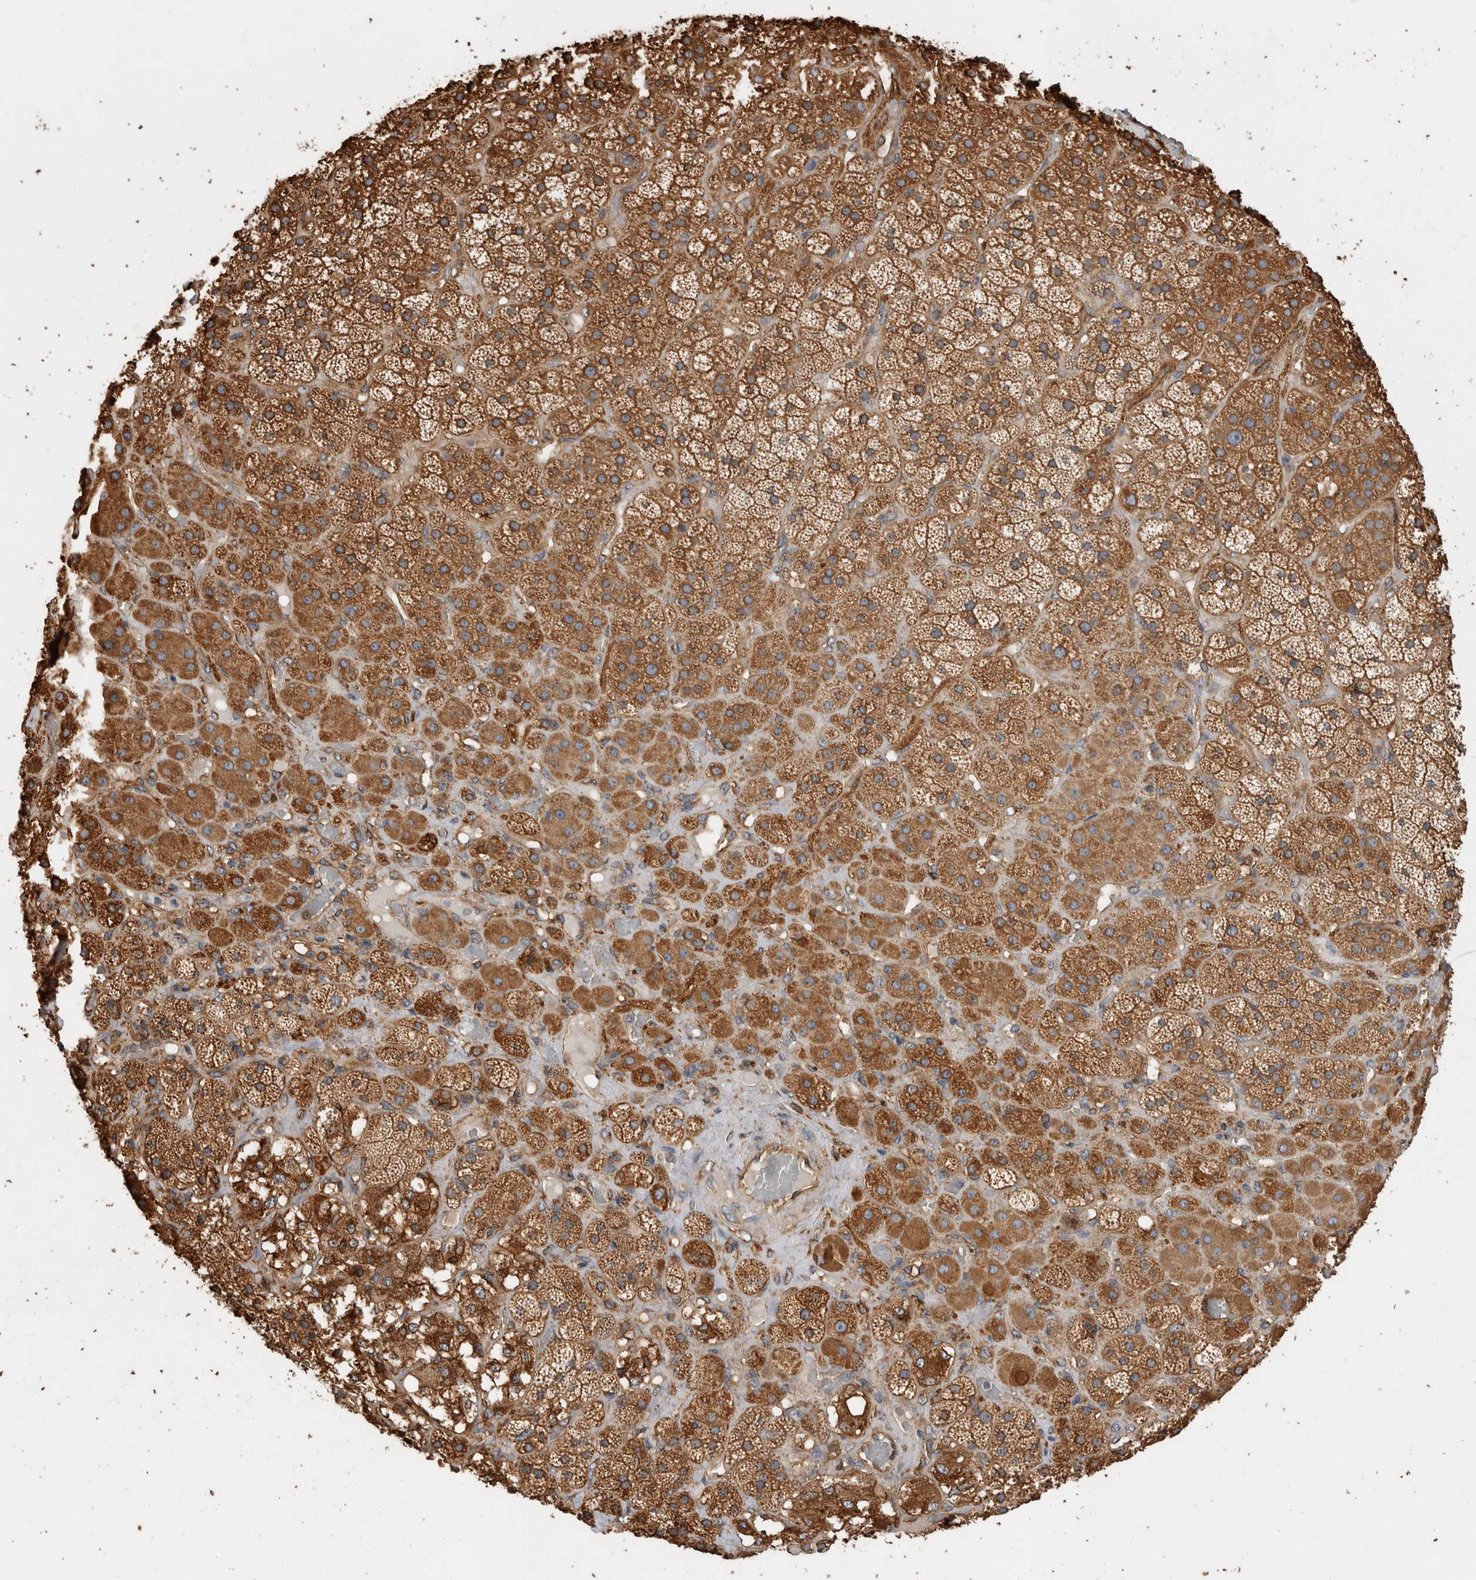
{"staining": {"intensity": "moderate", "quantity": ">75%", "location": "cytoplasmic/membranous"}, "tissue": "adrenal gland", "cell_type": "Glandular cells", "image_type": "normal", "snomed": [{"axis": "morphology", "description": "Normal tissue, NOS"}, {"axis": "topography", "description": "Adrenal gland"}], "caption": "Protein expression analysis of benign adrenal gland demonstrates moderate cytoplasmic/membranous expression in about >75% of glandular cells.", "gene": "ZNF397", "patient": {"sex": "male", "age": 57}}